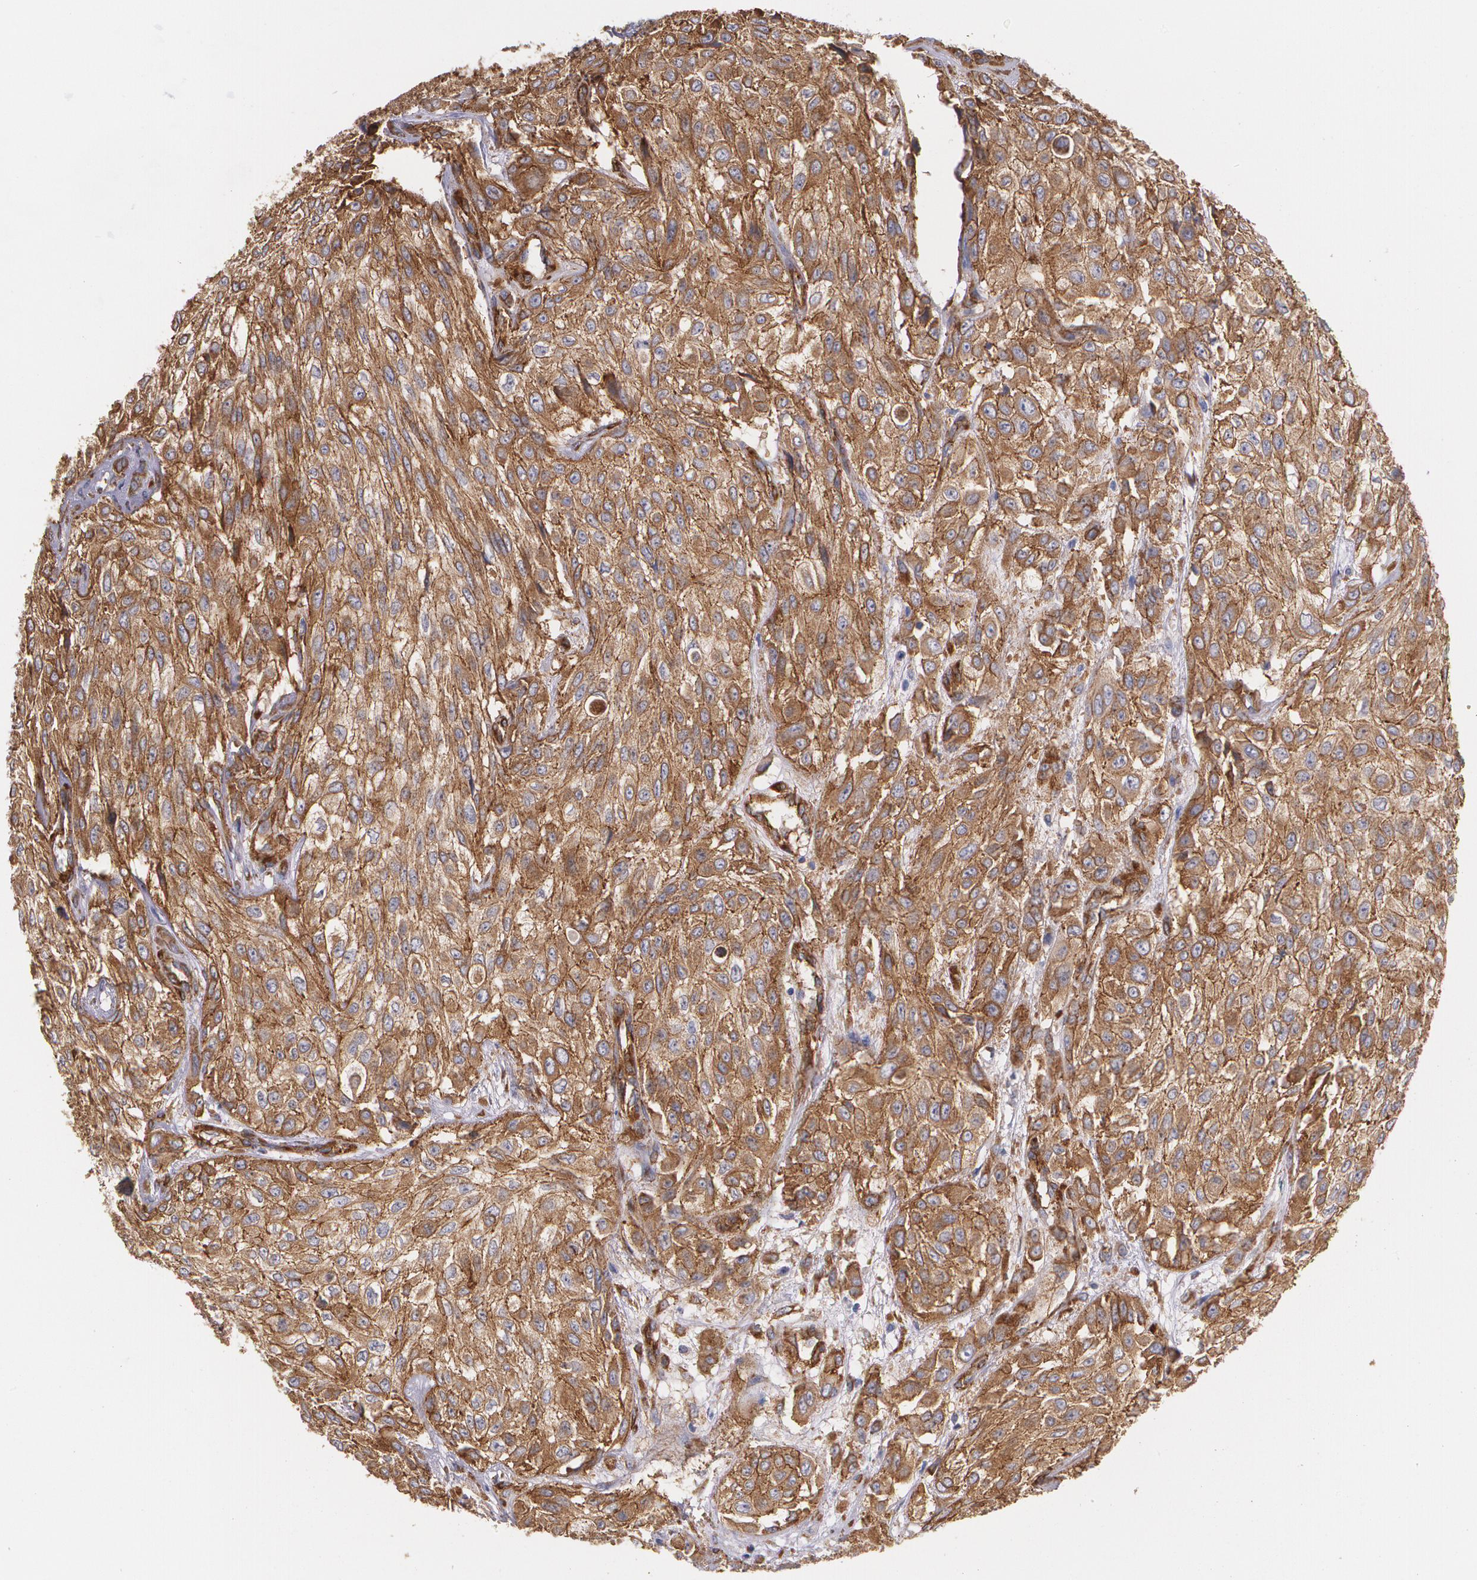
{"staining": {"intensity": "strong", "quantity": ">75%", "location": "cytoplasmic/membranous"}, "tissue": "urothelial cancer", "cell_type": "Tumor cells", "image_type": "cancer", "snomed": [{"axis": "morphology", "description": "Urothelial carcinoma, High grade"}, {"axis": "topography", "description": "Urinary bladder"}], "caption": "This image shows urothelial carcinoma (high-grade) stained with immunohistochemistry to label a protein in brown. The cytoplasmic/membranous of tumor cells show strong positivity for the protein. Nuclei are counter-stained blue.", "gene": "TJP1", "patient": {"sex": "male", "age": 57}}